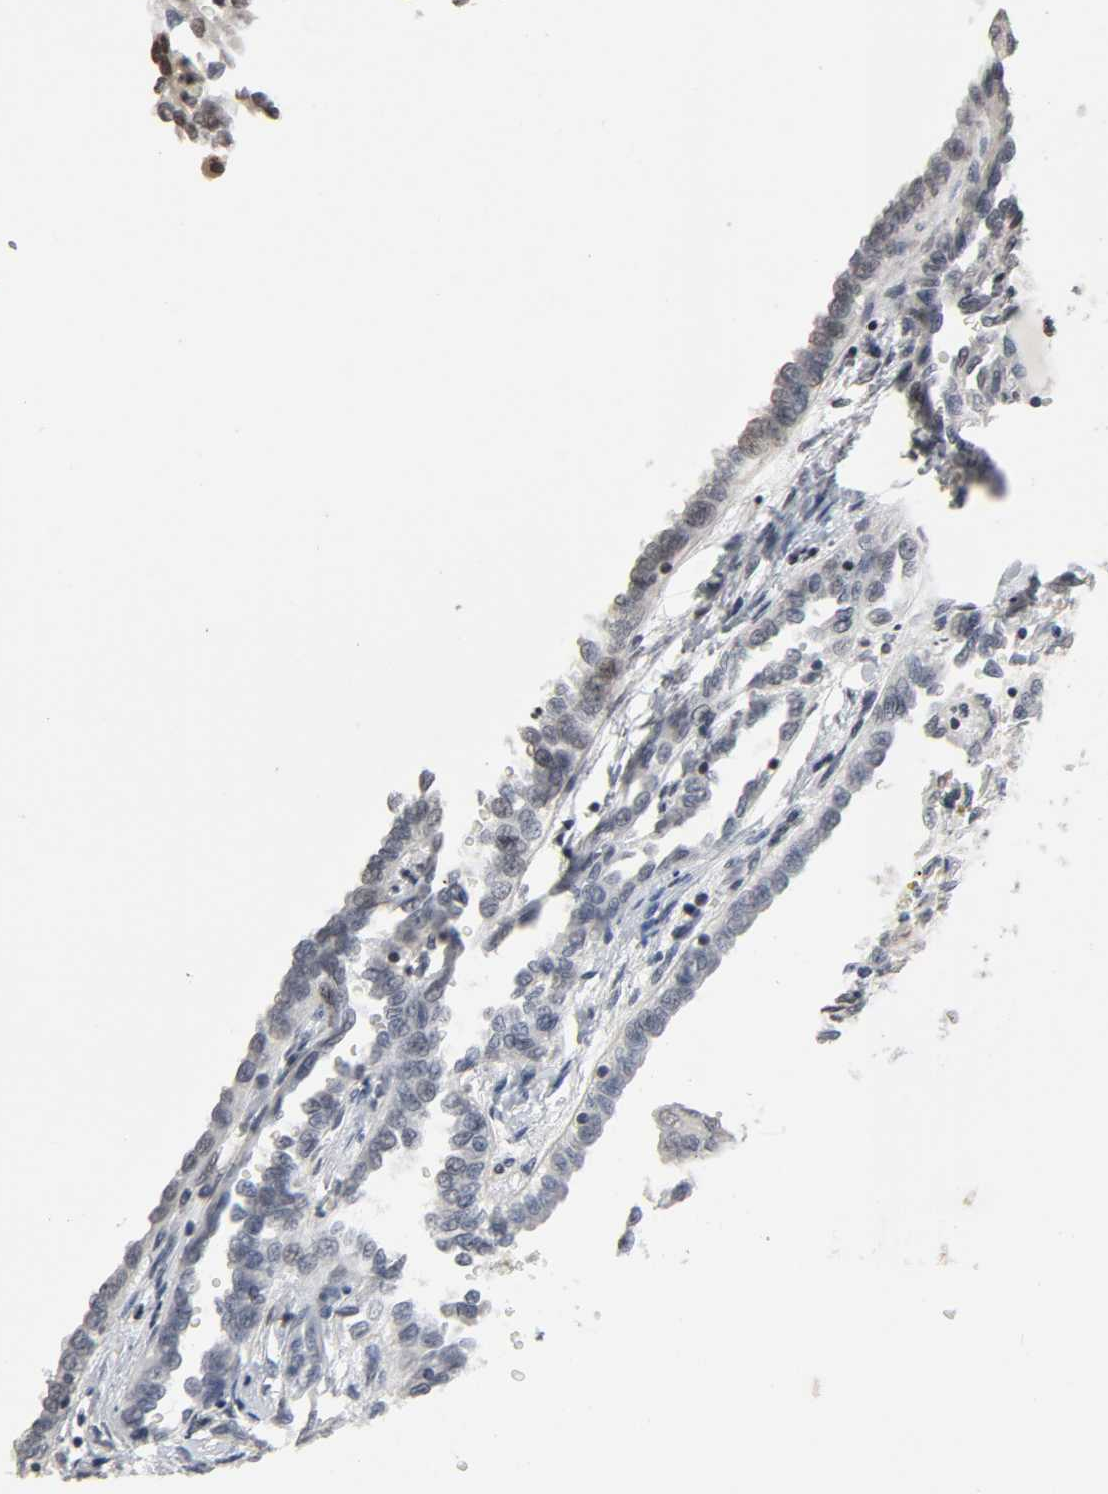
{"staining": {"intensity": "weak", "quantity": "<25%", "location": "nuclear"}, "tissue": "renal cancer", "cell_type": "Tumor cells", "image_type": "cancer", "snomed": [{"axis": "morphology", "description": "Inflammation, NOS"}, {"axis": "morphology", "description": "Adenocarcinoma, NOS"}, {"axis": "topography", "description": "Kidney"}], "caption": "An immunohistochemistry image of renal cancer is shown. There is no staining in tumor cells of renal cancer. (Stains: DAB (3,3'-diaminobenzidine) IHC with hematoxylin counter stain, Microscopy: brightfield microscopy at high magnification).", "gene": "STK4", "patient": {"sex": "male", "age": 68}}